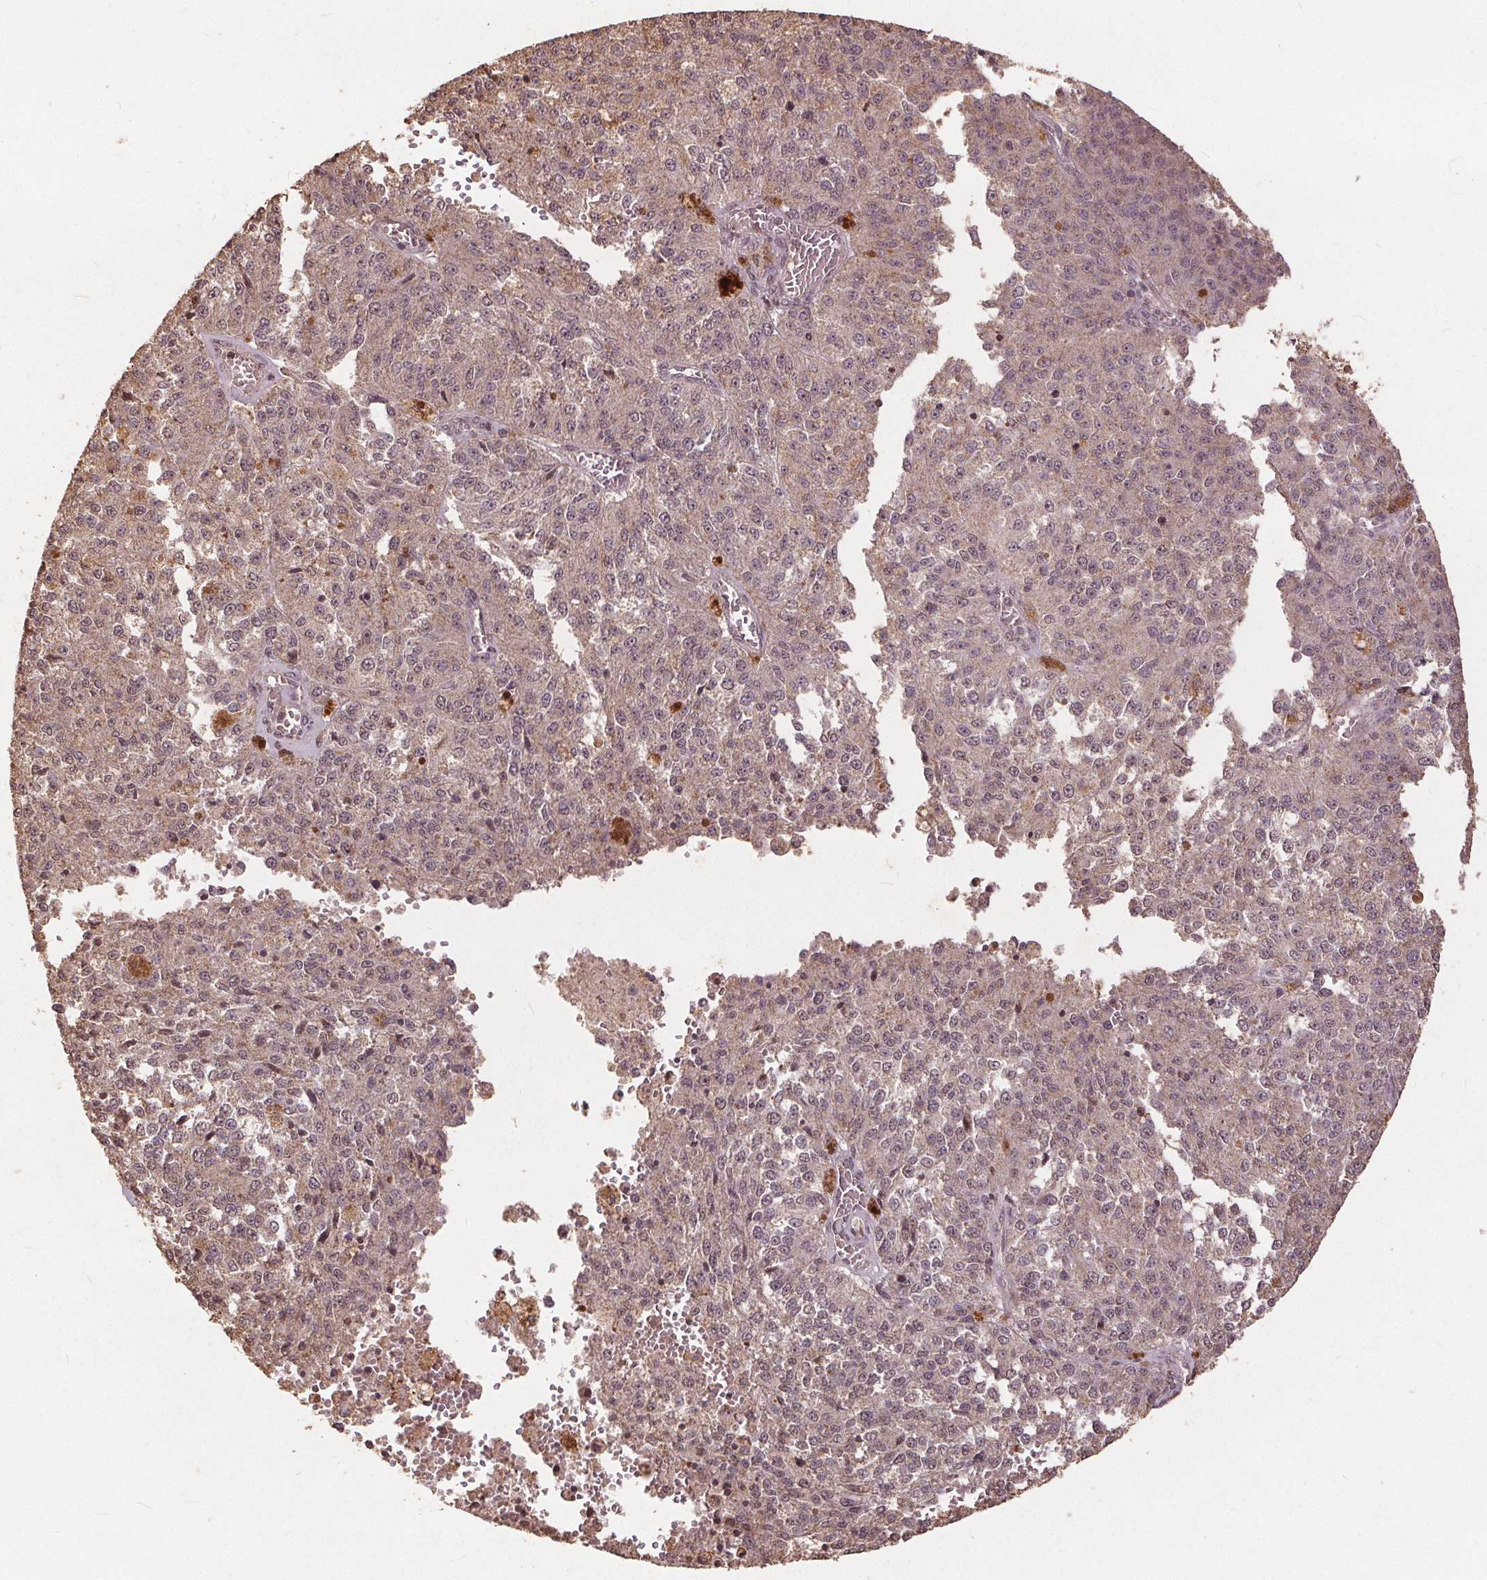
{"staining": {"intensity": "weak", "quantity": "<25%", "location": "nuclear"}, "tissue": "melanoma", "cell_type": "Tumor cells", "image_type": "cancer", "snomed": [{"axis": "morphology", "description": "Malignant melanoma, Metastatic site"}, {"axis": "topography", "description": "Lymph node"}], "caption": "Immunohistochemistry (IHC) histopathology image of human melanoma stained for a protein (brown), which reveals no staining in tumor cells.", "gene": "DSG3", "patient": {"sex": "female", "age": 64}}